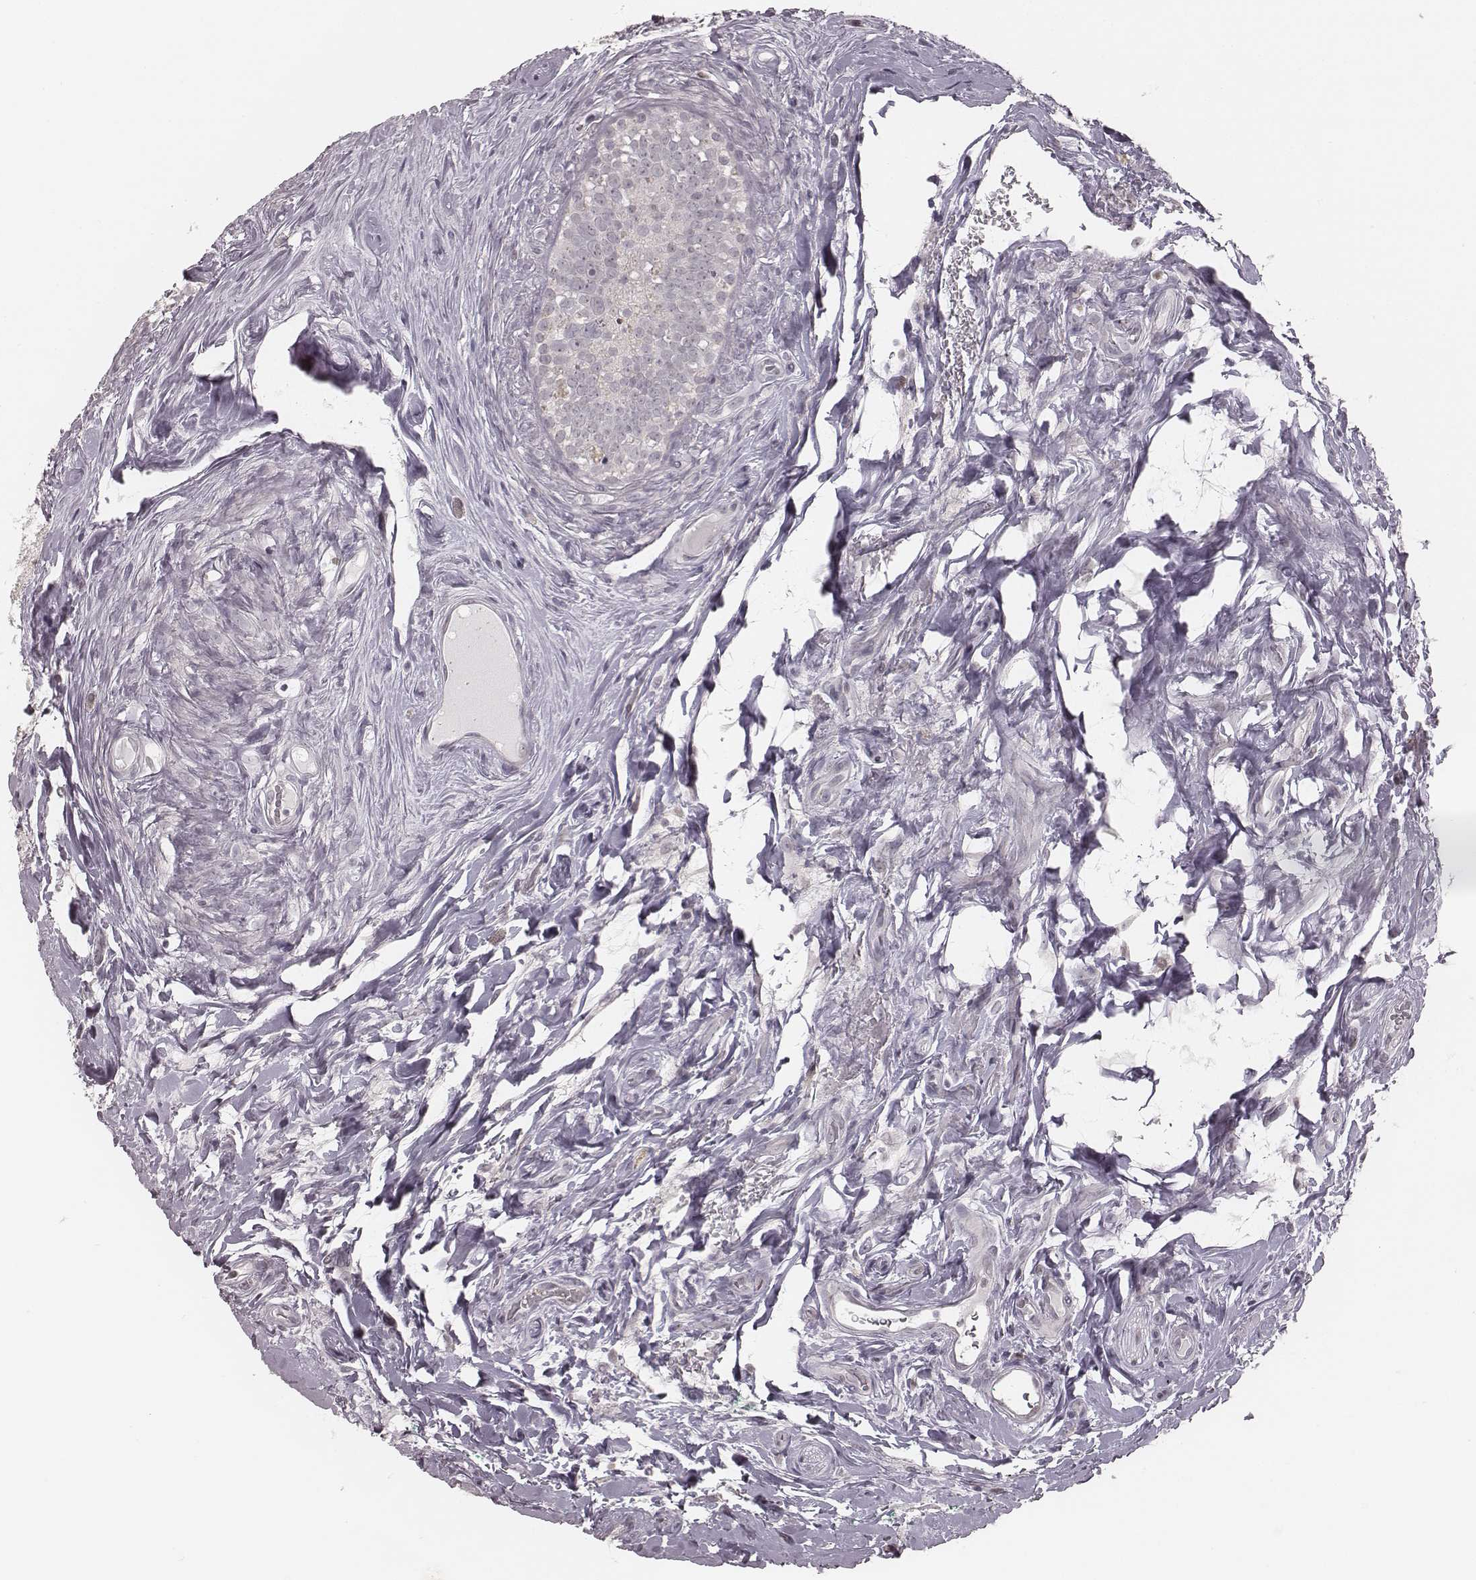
{"staining": {"intensity": "negative", "quantity": "none", "location": "none"}, "tissue": "epididymis", "cell_type": "Glandular cells", "image_type": "normal", "snomed": [{"axis": "morphology", "description": "Normal tissue, NOS"}, {"axis": "topography", "description": "Epididymis"}], "caption": "Protein analysis of normal epididymis reveals no significant positivity in glandular cells.", "gene": "IQCG", "patient": {"sex": "male", "age": 59}}